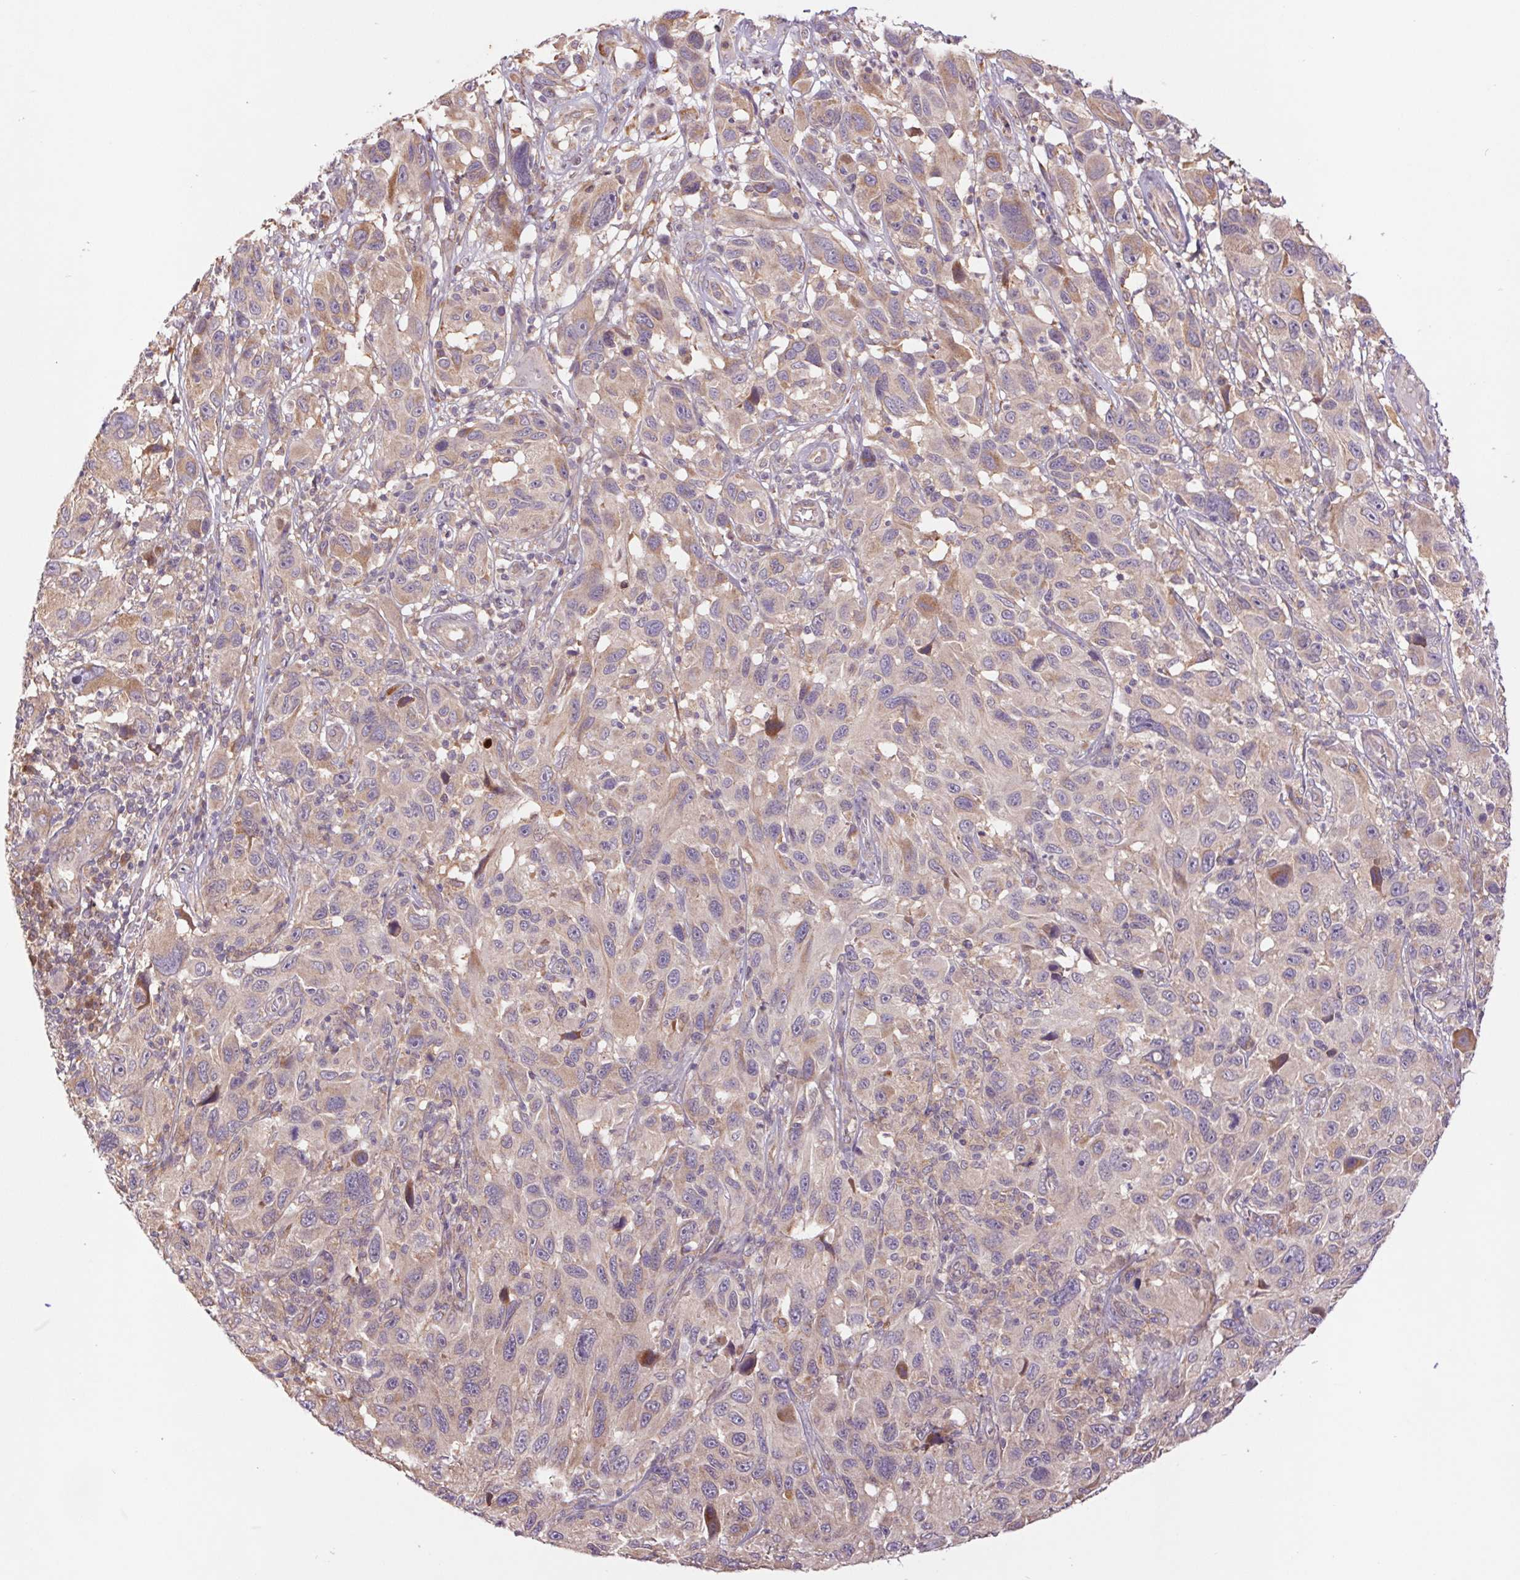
{"staining": {"intensity": "moderate", "quantity": "<25%", "location": "cytoplasmic/membranous"}, "tissue": "melanoma", "cell_type": "Tumor cells", "image_type": "cancer", "snomed": [{"axis": "morphology", "description": "Malignant melanoma, NOS"}, {"axis": "topography", "description": "Skin"}], "caption": "Human melanoma stained for a protein (brown) reveals moderate cytoplasmic/membranous positive expression in about <25% of tumor cells.", "gene": "RRM1", "patient": {"sex": "male", "age": 53}}